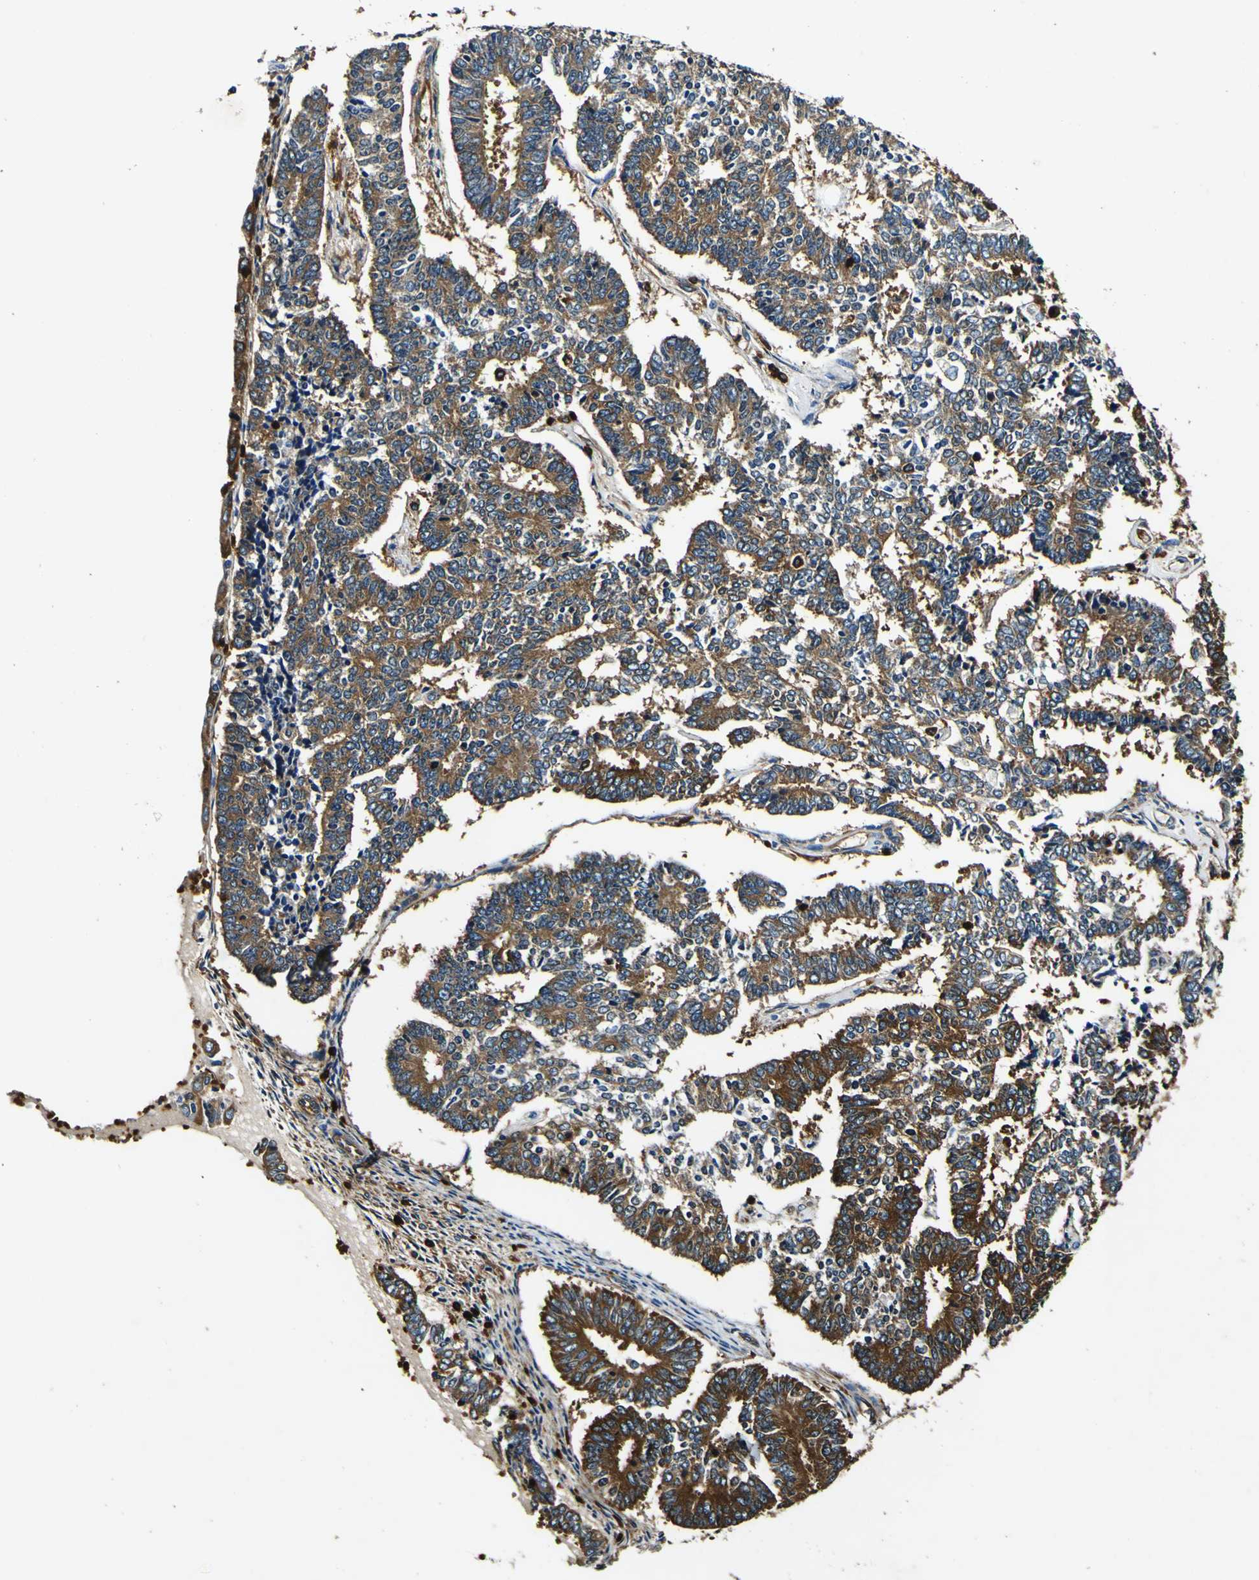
{"staining": {"intensity": "strong", "quantity": "25%-75%", "location": "cytoplasmic/membranous"}, "tissue": "endometrial cancer", "cell_type": "Tumor cells", "image_type": "cancer", "snomed": [{"axis": "morphology", "description": "Adenocarcinoma, NOS"}, {"axis": "topography", "description": "Endometrium"}], "caption": "This is an image of IHC staining of endometrial cancer, which shows strong positivity in the cytoplasmic/membranous of tumor cells.", "gene": "RHOT2", "patient": {"sex": "female", "age": 70}}